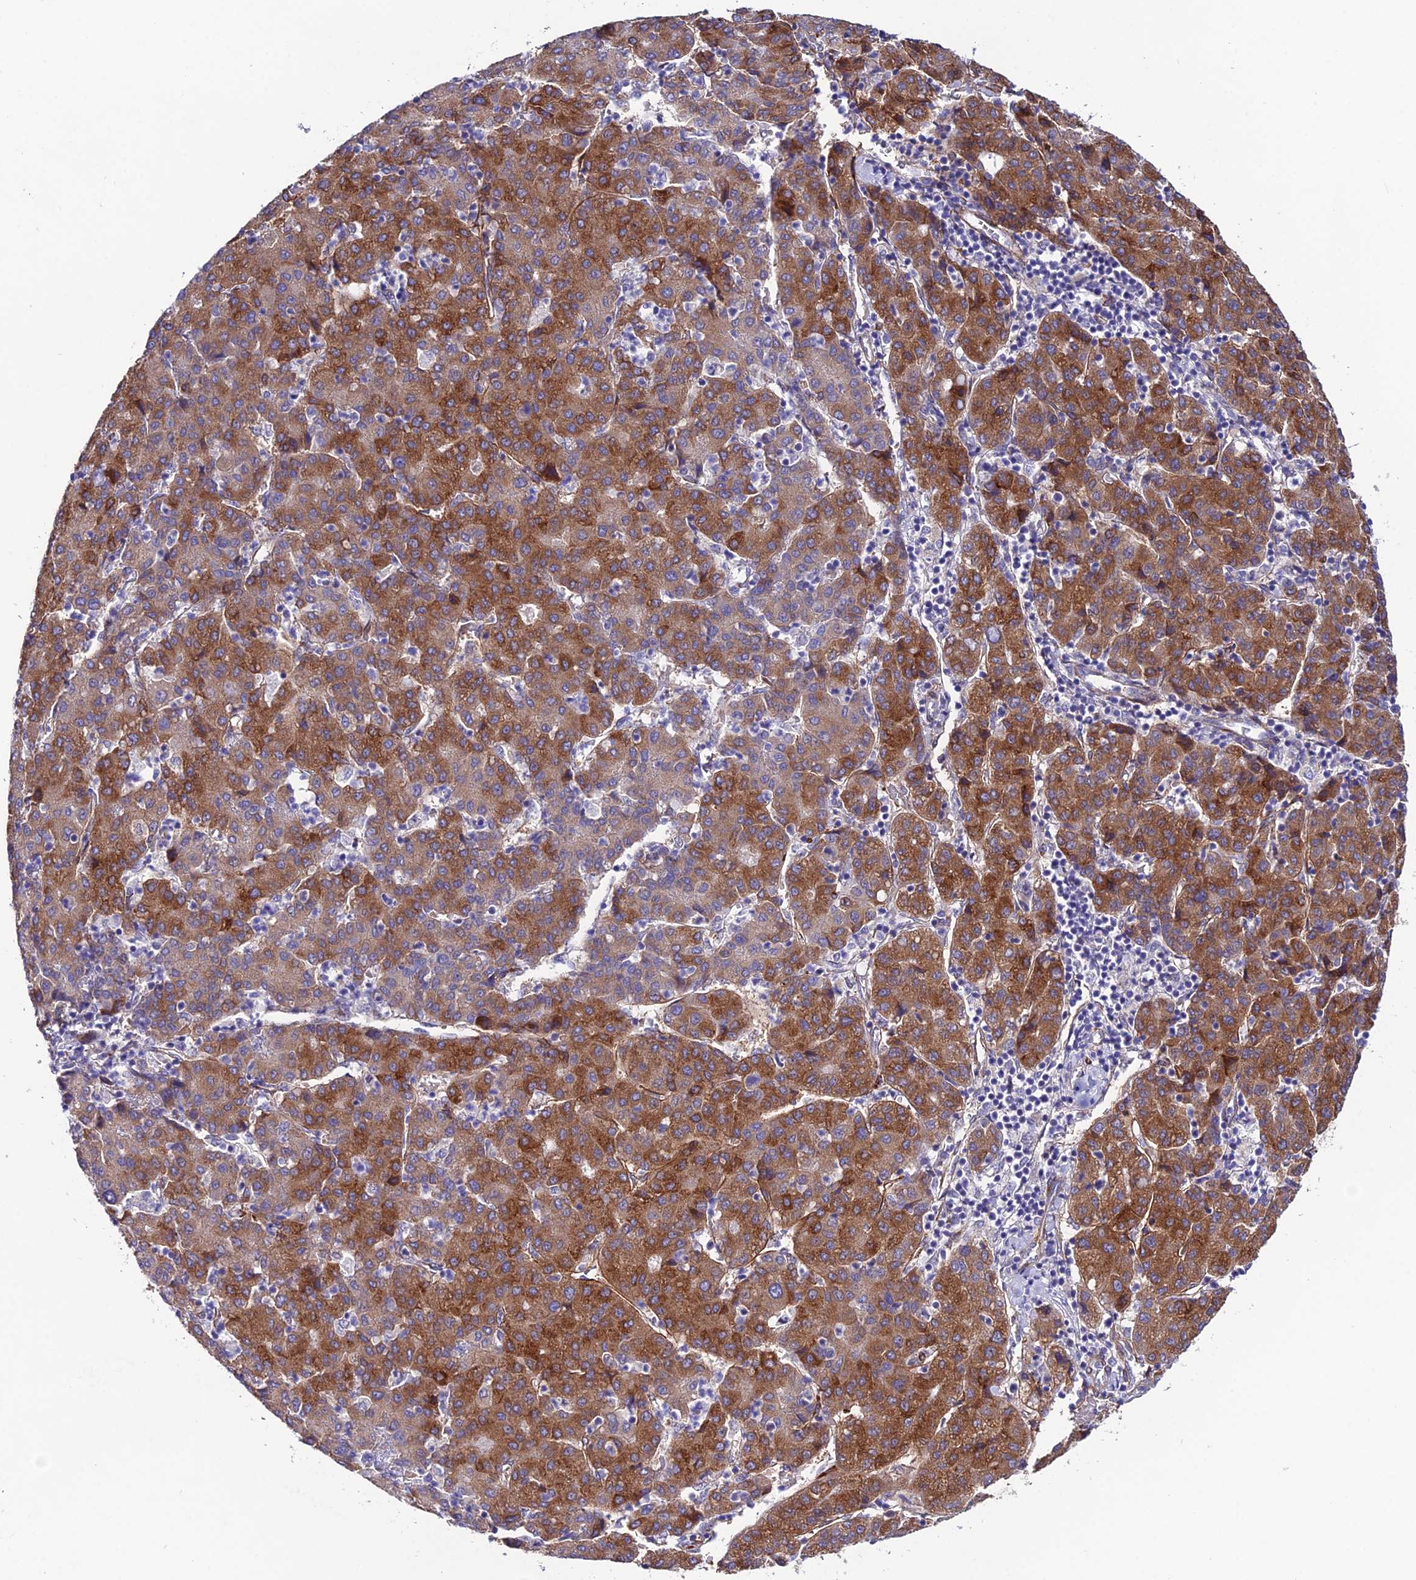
{"staining": {"intensity": "strong", "quantity": ">75%", "location": "cytoplasmic/membranous"}, "tissue": "liver cancer", "cell_type": "Tumor cells", "image_type": "cancer", "snomed": [{"axis": "morphology", "description": "Carcinoma, Hepatocellular, NOS"}, {"axis": "topography", "description": "Liver"}], "caption": "The immunohistochemical stain labels strong cytoplasmic/membranous staining in tumor cells of hepatocellular carcinoma (liver) tissue. The protein is shown in brown color, while the nuclei are stained blue.", "gene": "SYT15", "patient": {"sex": "male", "age": 65}}